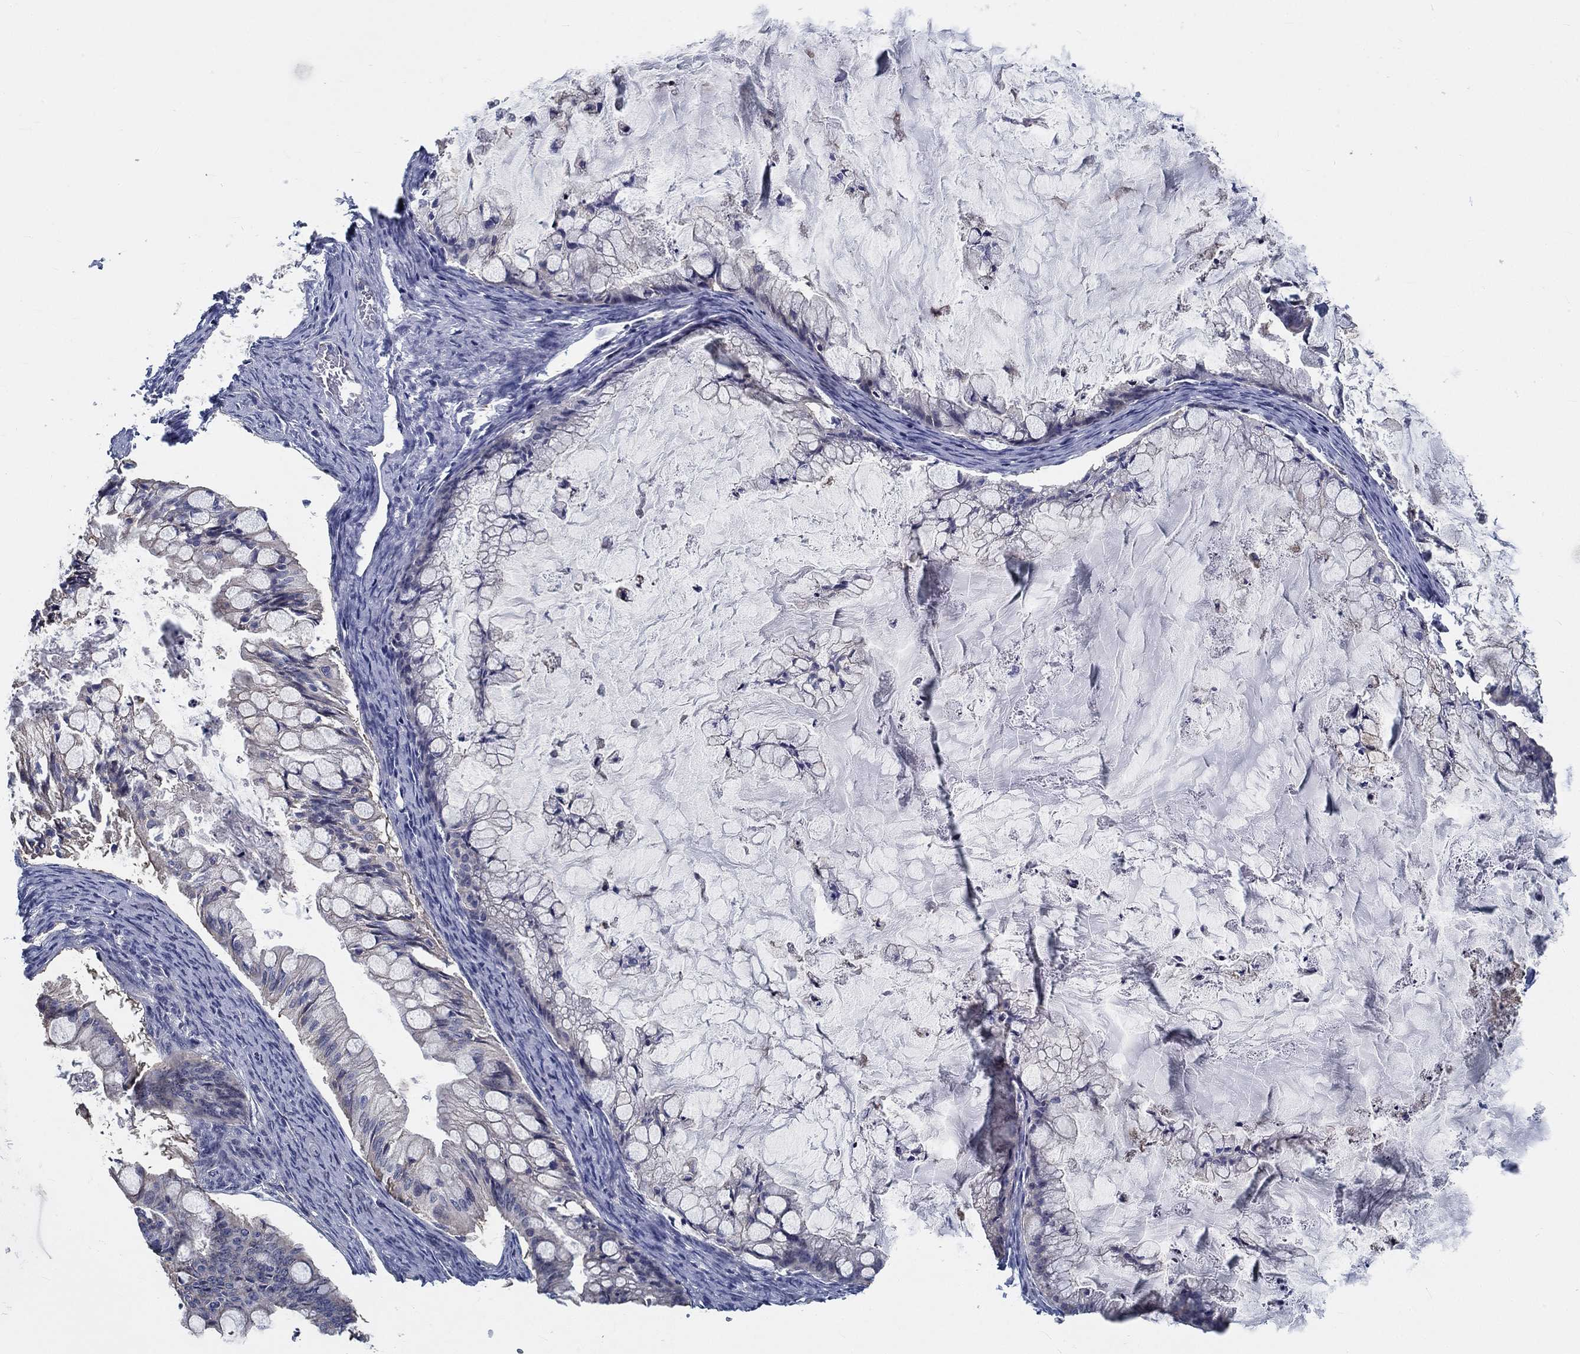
{"staining": {"intensity": "negative", "quantity": "none", "location": "none"}, "tissue": "ovarian cancer", "cell_type": "Tumor cells", "image_type": "cancer", "snomed": [{"axis": "morphology", "description": "Cystadenocarcinoma, mucinous, NOS"}, {"axis": "topography", "description": "Ovary"}], "caption": "Tumor cells show no significant protein staining in ovarian cancer.", "gene": "MYBPC1", "patient": {"sex": "female", "age": 57}}